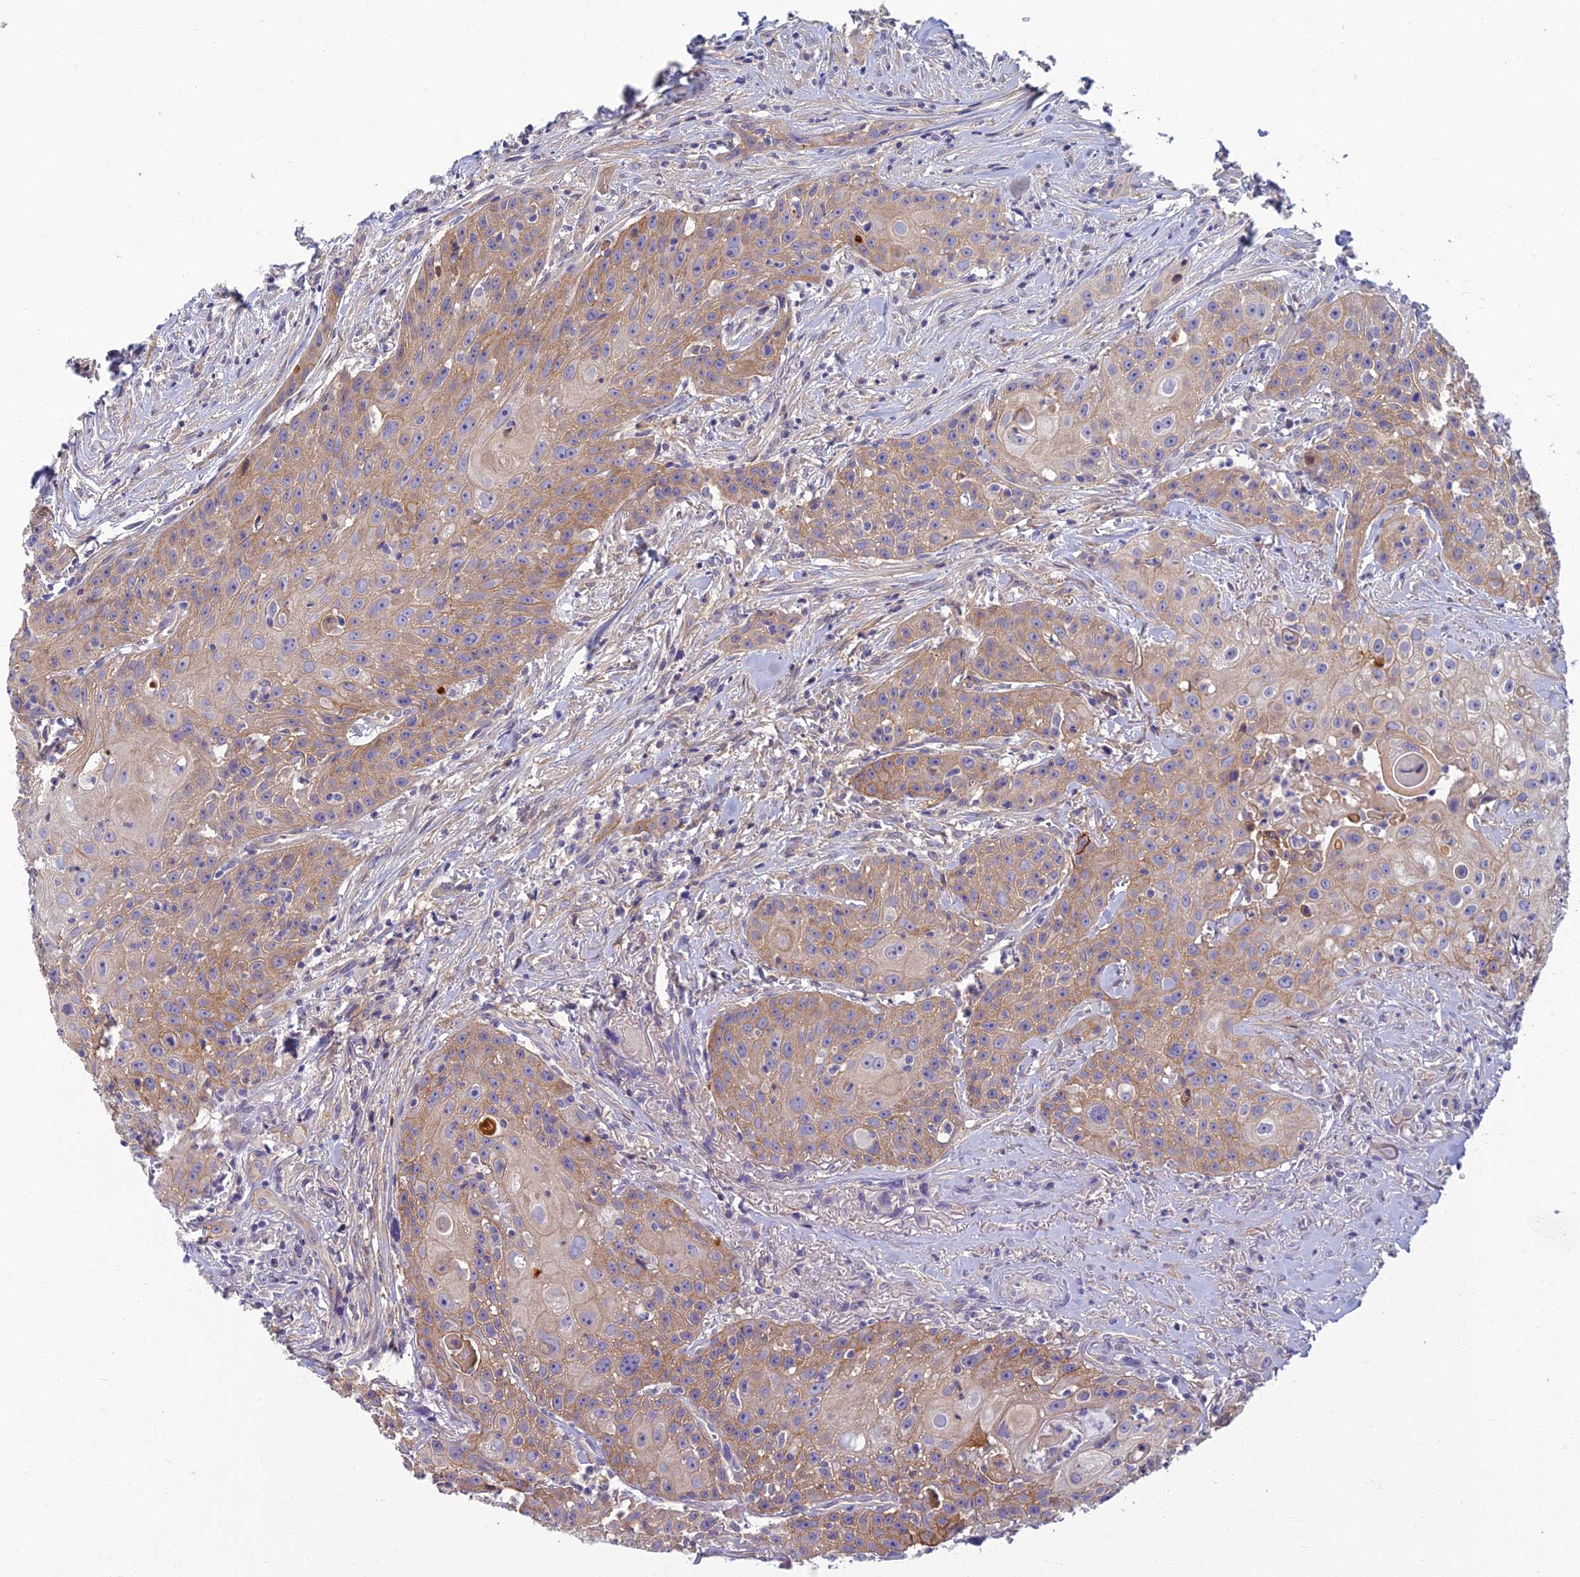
{"staining": {"intensity": "weak", "quantity": "25%-75%", "location": "cytoplasmic/membranous"}, "tissue": "head and neck cancer", "cell_type": "Tumor cells", "image_type": "cancer", "snomed": [{"axis": "morphology", "description": "Squamous cell carcinoma, NOS"}, {"axis": "topography", "description": "Oral tissue"}, {"axis": "topography", "description": "Head-Neck"}], "caption": "Head and neck cancer (squamous cell carcinoma) stained with immunohistochemistry (IHC) displays weak cytoplasmic/membranous staining in about 25%-75% of tumor cells. The staining was performed using DAB, with brown indicating positive protein expression. Nuclei are stained blue with hematoxylin.", "gene": "NEURL1", "patient": {"sex": "female", "age": 82}}